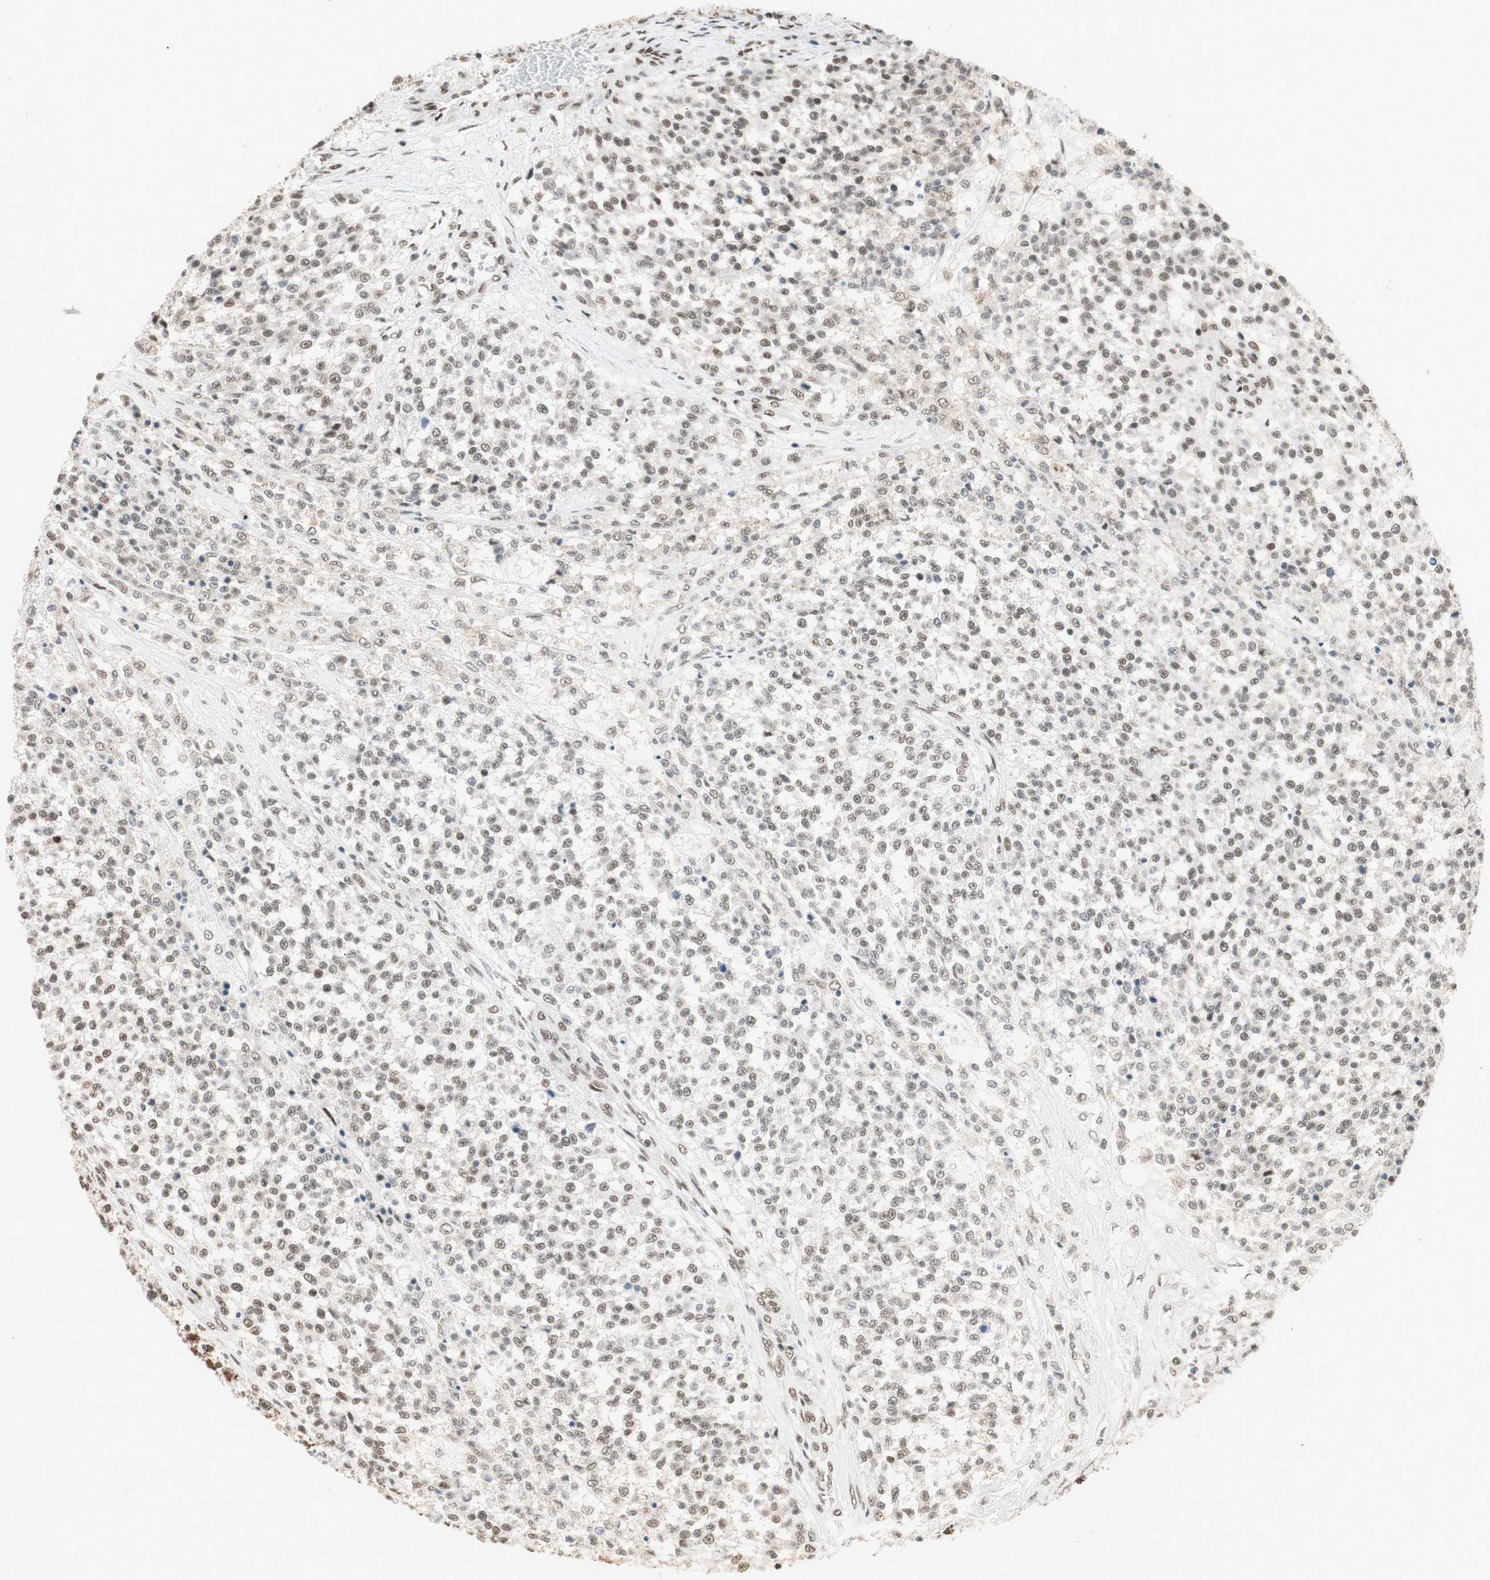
{"staining": {"intensity": "weak", "quantity": "25%-75%", "location": "nuclear"}, "tissue": "testis cancer", "cell_type": "Tumor cells", "image_type": "cancer", "snomed": [{"axis": "morphology", "description": "Seminoma, NOS"}, {"axis": "topography", "description": "Testis"}], "caption": "Testis seminoma stained with a protein marker demonstrates weak staining in tumor cells.", "gene": "SMARCE1", "patient": {"sex": "male", "age": 59}}